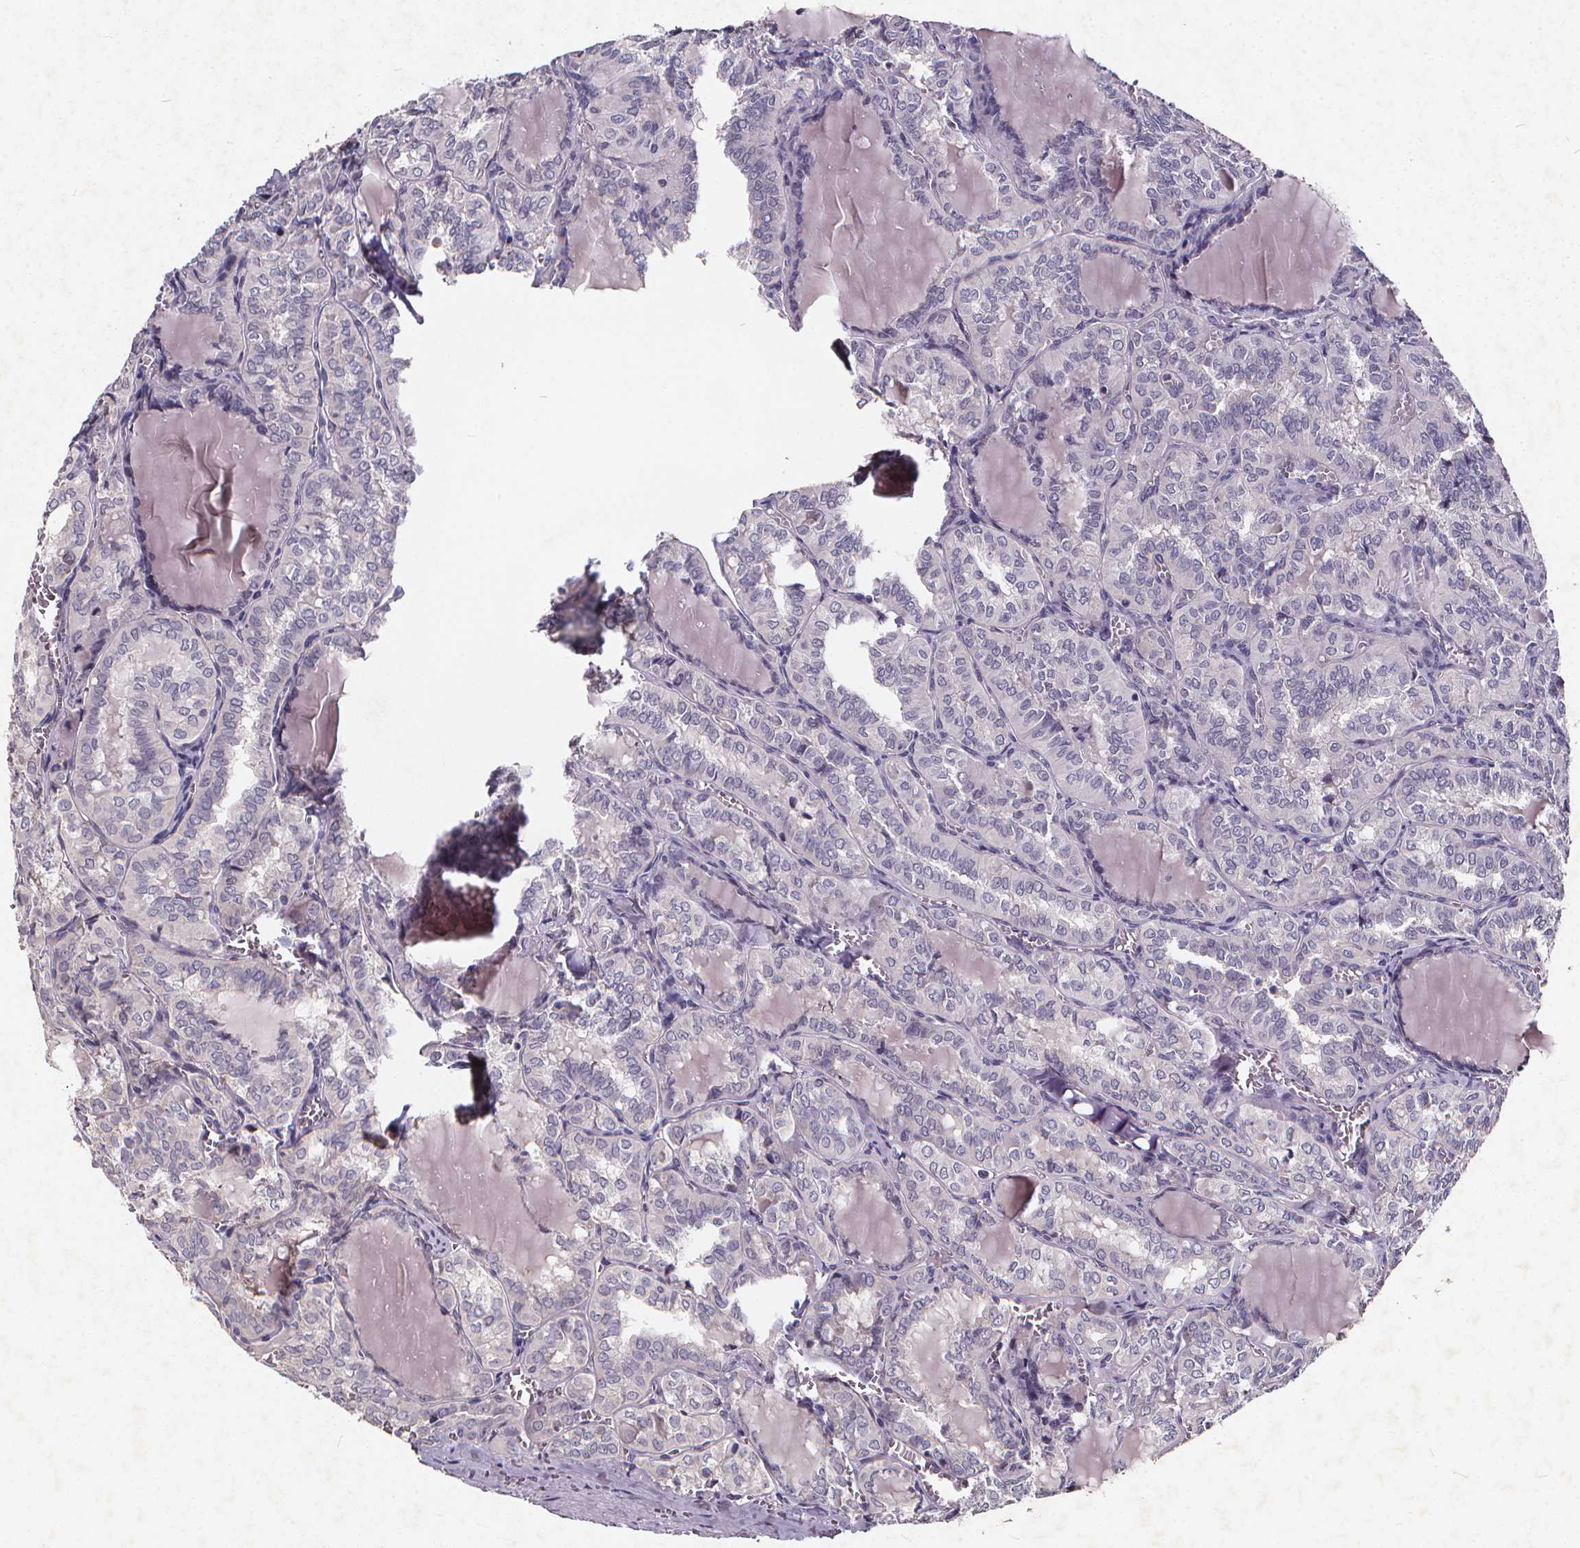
{"staining": {"intensity": "negative", "quantity": "none", "location": "none"}, "tissue": "thyroid cancer", "cell_type": "Tumor cells", "image_type": "cancer", "snomed": [{"axis": "morphology", "description": "Papillary adenocarcinoma, NOS"}, {"axis": "topography", "description": "Thyroid gland"}], "caption": "Immunohistochemical staining of human papillary adenocarcinoma (thyroid) demonstrates no significant staining in tumor cells.", "gene": "TSPAN14", "patient": {"sex": "female", "age": 41}}